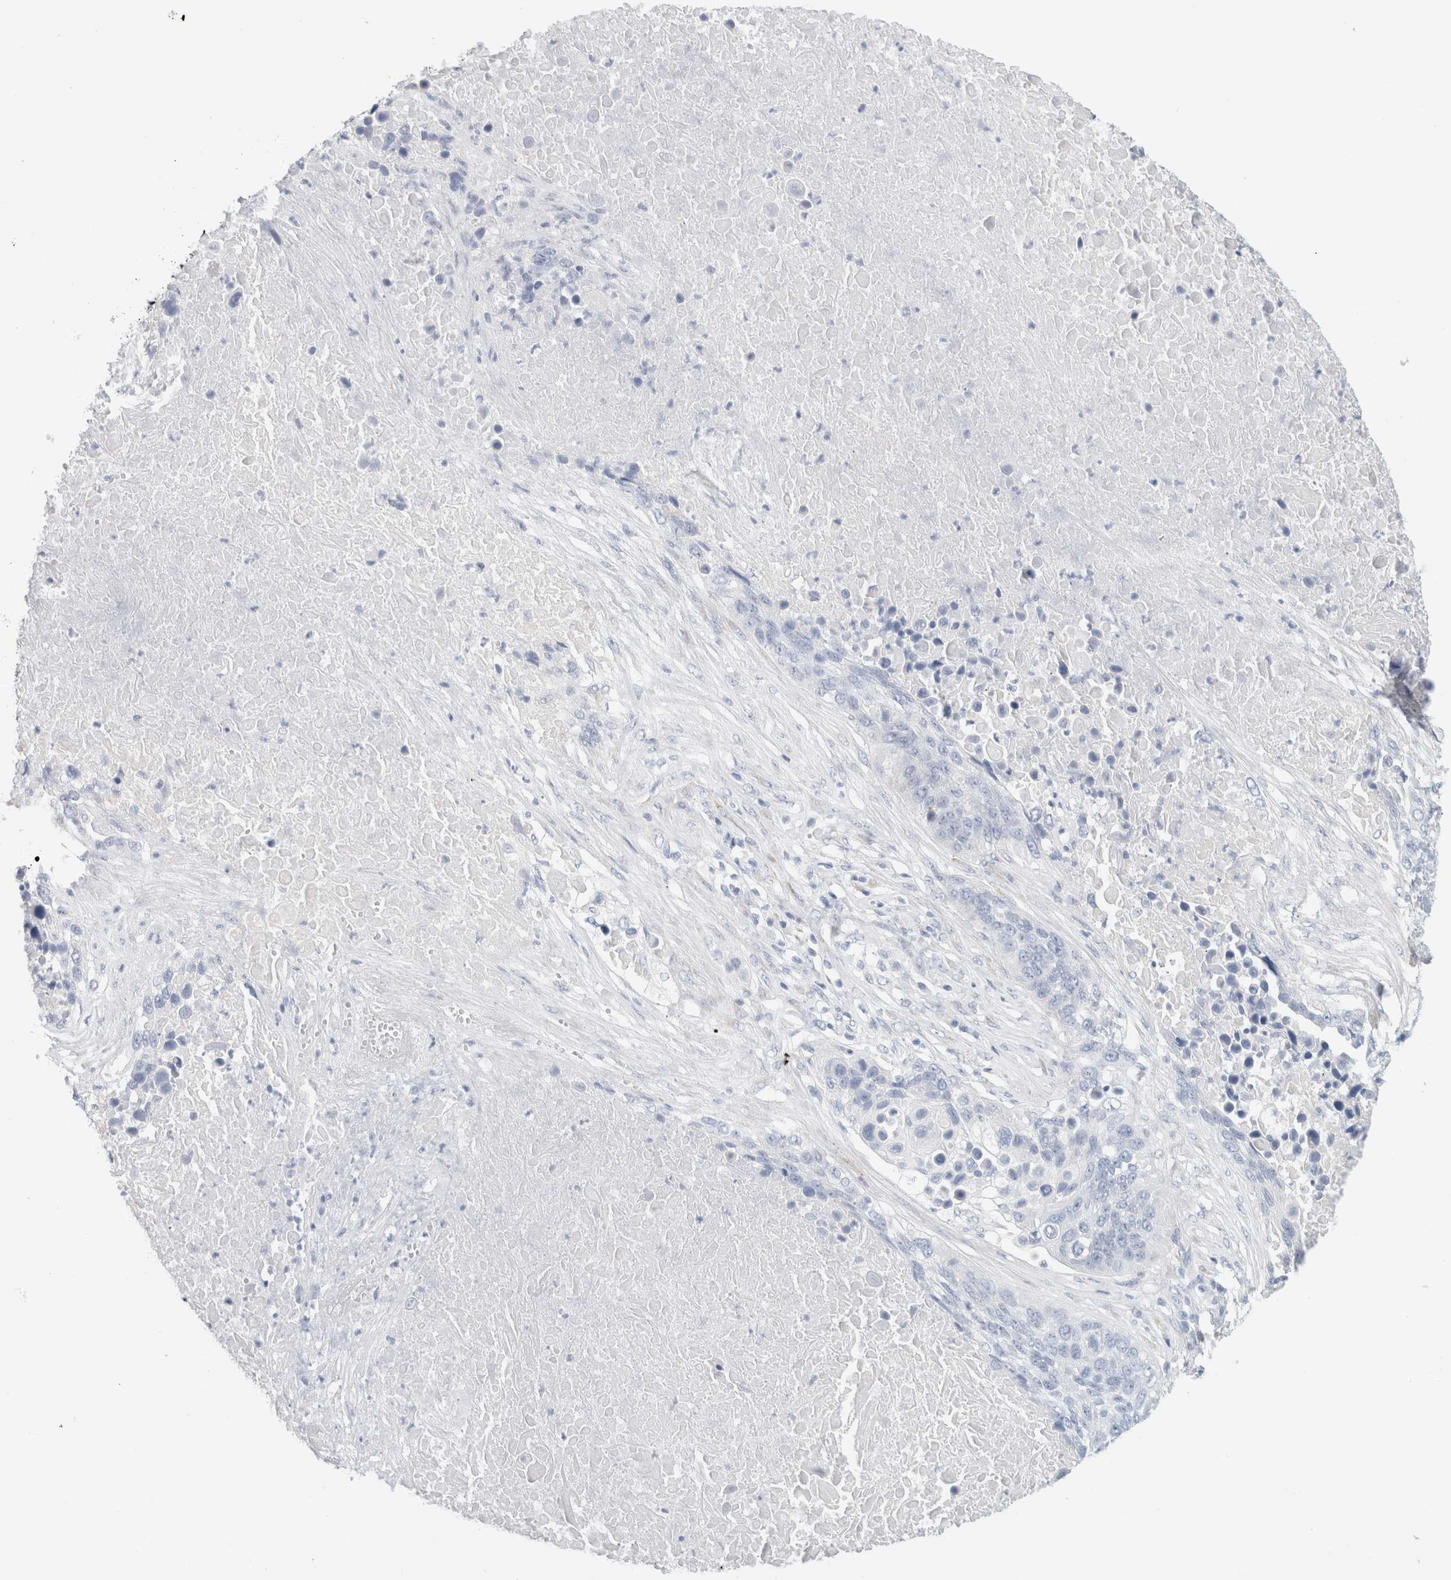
{"staining": {"intensity": "negative", "quantity": "none", "location": "none"}, "tissue": "lung cancer", "cell_type": "Tumor cells", "image_type": "cancer", "snomed": [{"axis": "morphology", "description": "Squamous cell carcinoma, NOS"}, {"axis": "topography", "description": "Lung"}], "caption": "The micrograph exhibits no staining of tumor cells in squamous cell carcinoma (lung).", "gene": "RTN4", "patient": {"sex": "male", "age": 66}}